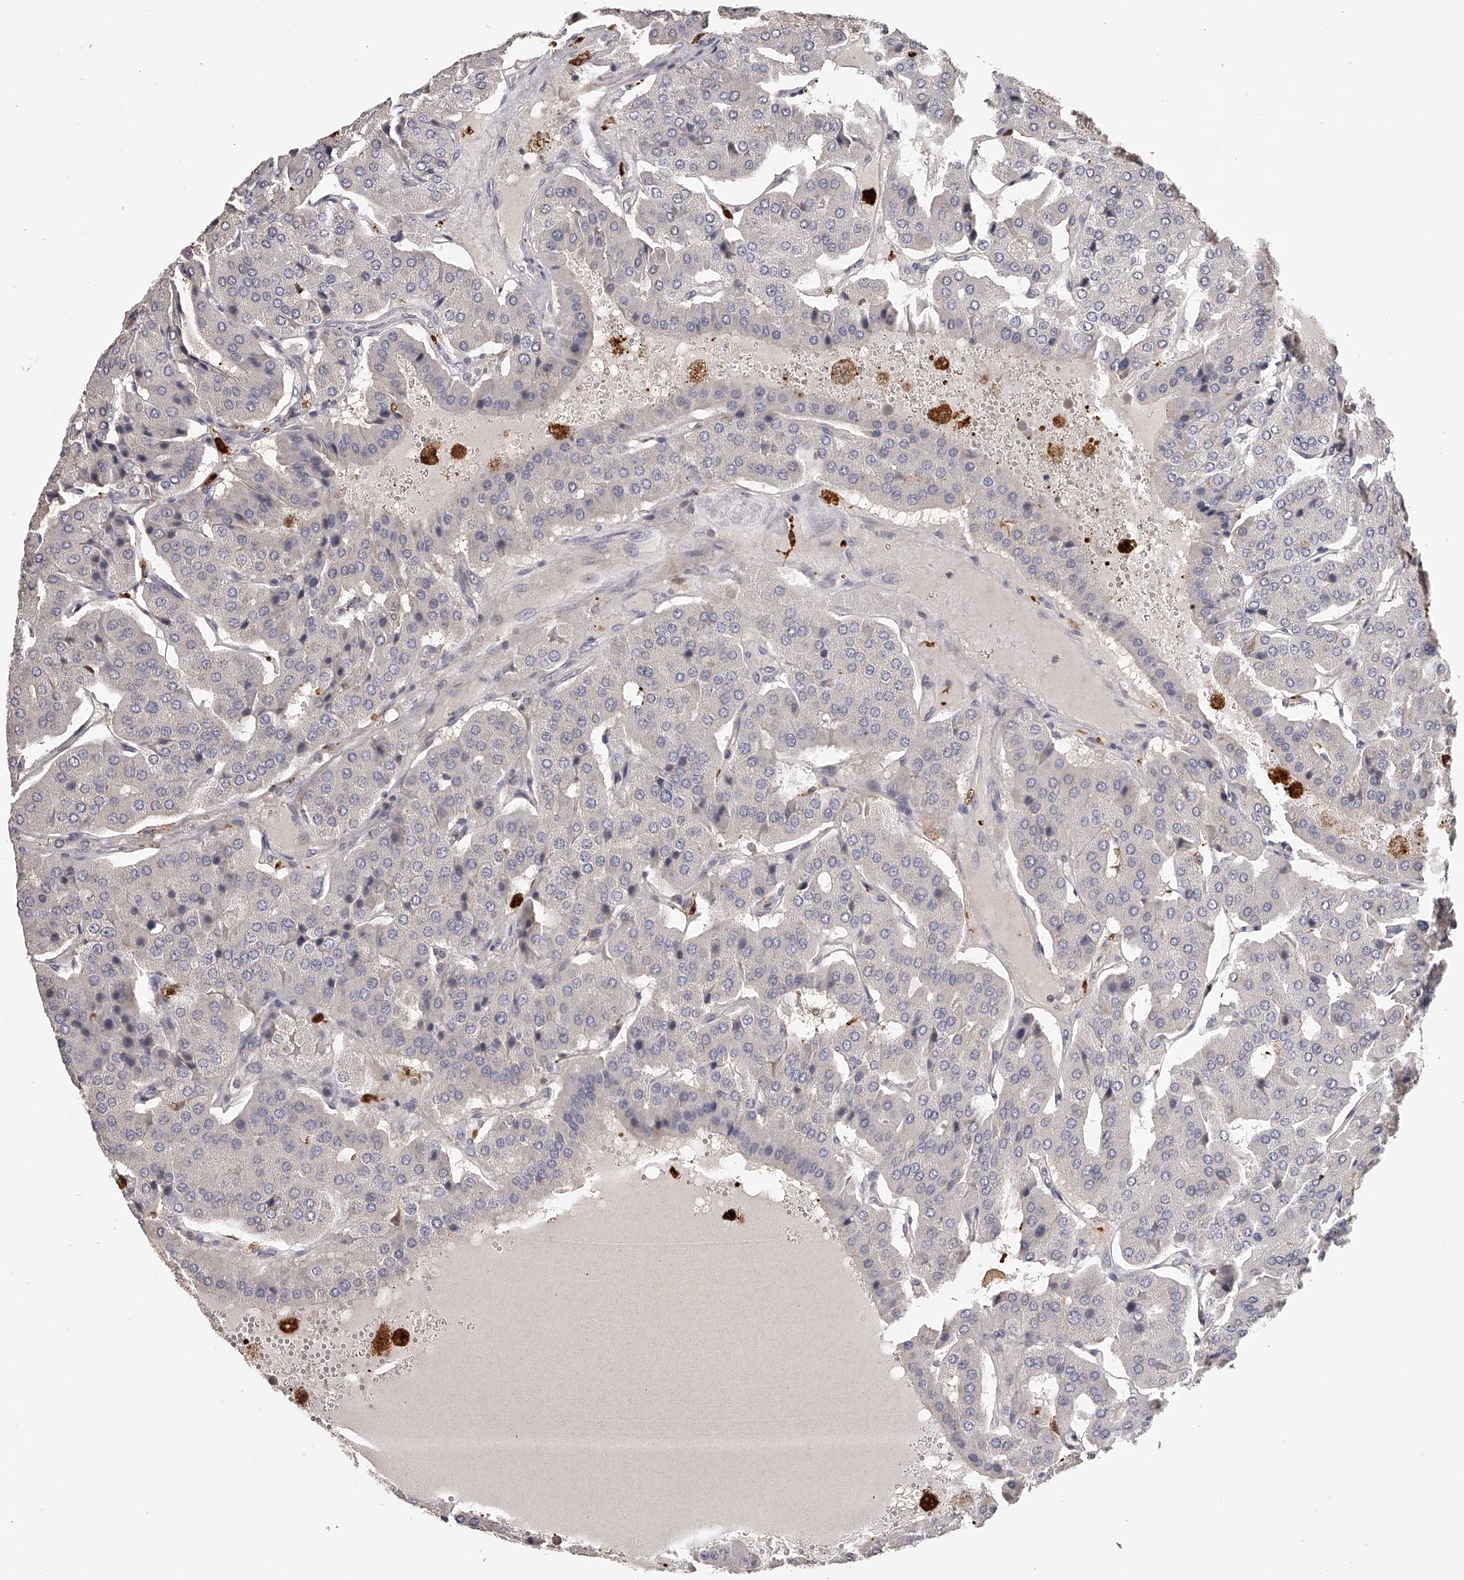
{"staining": {"intensity": "negative", "quantity": "none", "location": "none"}, "tissue": "parathyroid gland", "cell_type": "Glandular cells", "image_type": "normal", "snomed": [{"axis": "morphology", "description": "Normal tissue, NOS"}, {"axis": "morphology", "description": "Adenoma, NOS"}, {"axis": "topography", "description": "Parathyroid gland"}], "caption": "Histopathology image shows no protein positivity in glandular cells of unremarkable parathyroid gland. Nuclei are stained in blue.", "gene": "TNN", "patient": {"sex": "female", "age": 86}}